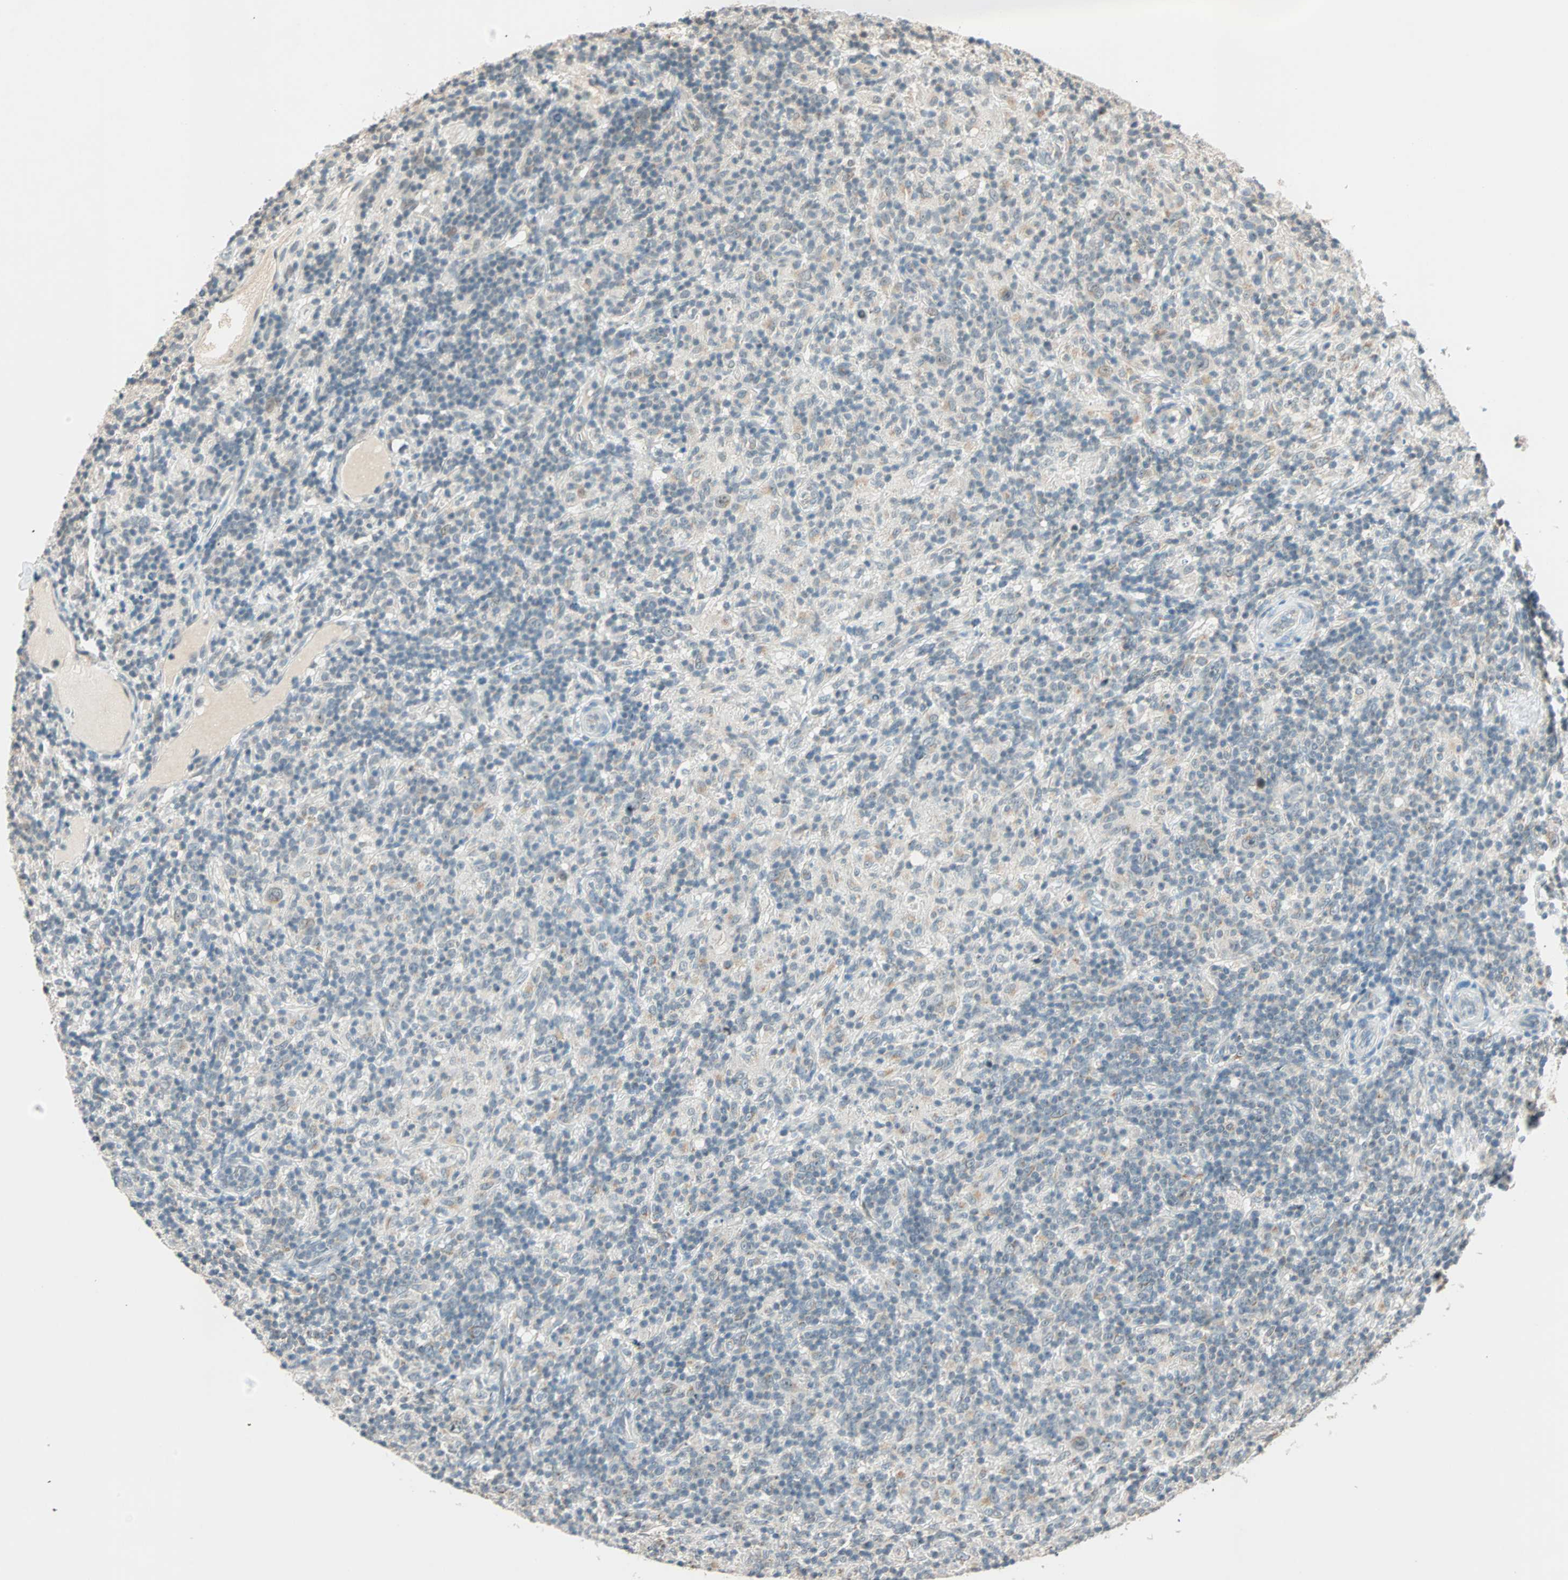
{"staining": {"intensity": "weak", "quantity": "<25%", "location": "cytoplasmic/membranous"}, "tissue": "lymphoma", "cell_type": "Tumor cells", "image_type": "cancer", "snomed": [{"axis": "morphology", "description": "Hodgkin's disease, NOS"}, {"axis": "topography", "description": "Lymph node"}], "caption": "Immunohistochemical staining of human Hodgkin's disease exhibits no significant staining in tumor cells.", "gene": "PRDM2", "patient": {"sex": "male", "age": 70}}